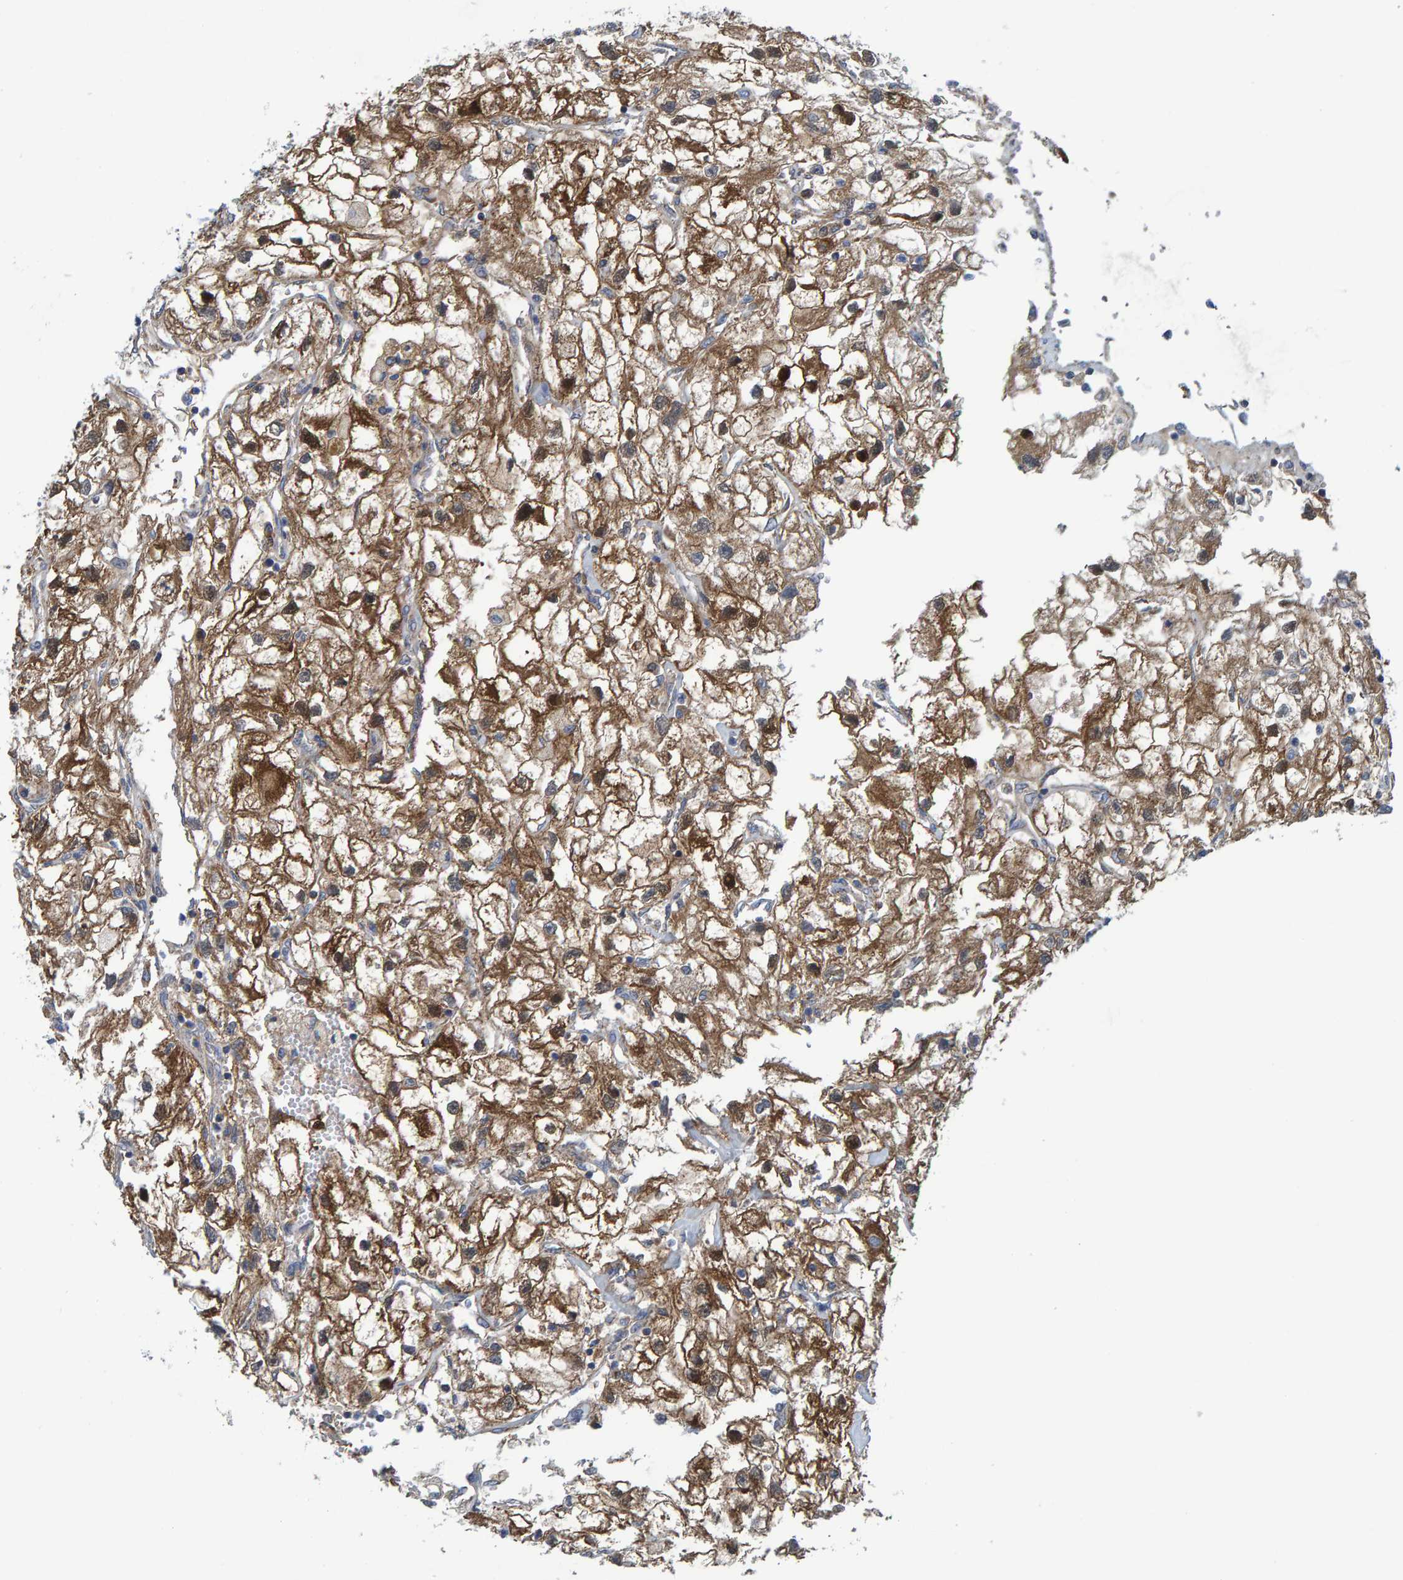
{"staining": {"intensity": "moderate", "quantity": ">75%", "location": "cytoplasmic/membranous"}, "tissue": "renal cancer", "cell_type": "Tumor cells", "image_type": "cancer", "snomed": [{"axis": "morphology", "description": "Adenocarcinoma, NOS"}, {"axis": "topography", "description": "Kidney"}], "caption": "A photomicrograph of renal cancer (adenocarcinoma) stained for a protein displays moderate cytoplasmic/membranous brown staining in tumor cells.", "gene": "MRPS7", "patient": {"sex": "female", "age": 70}}